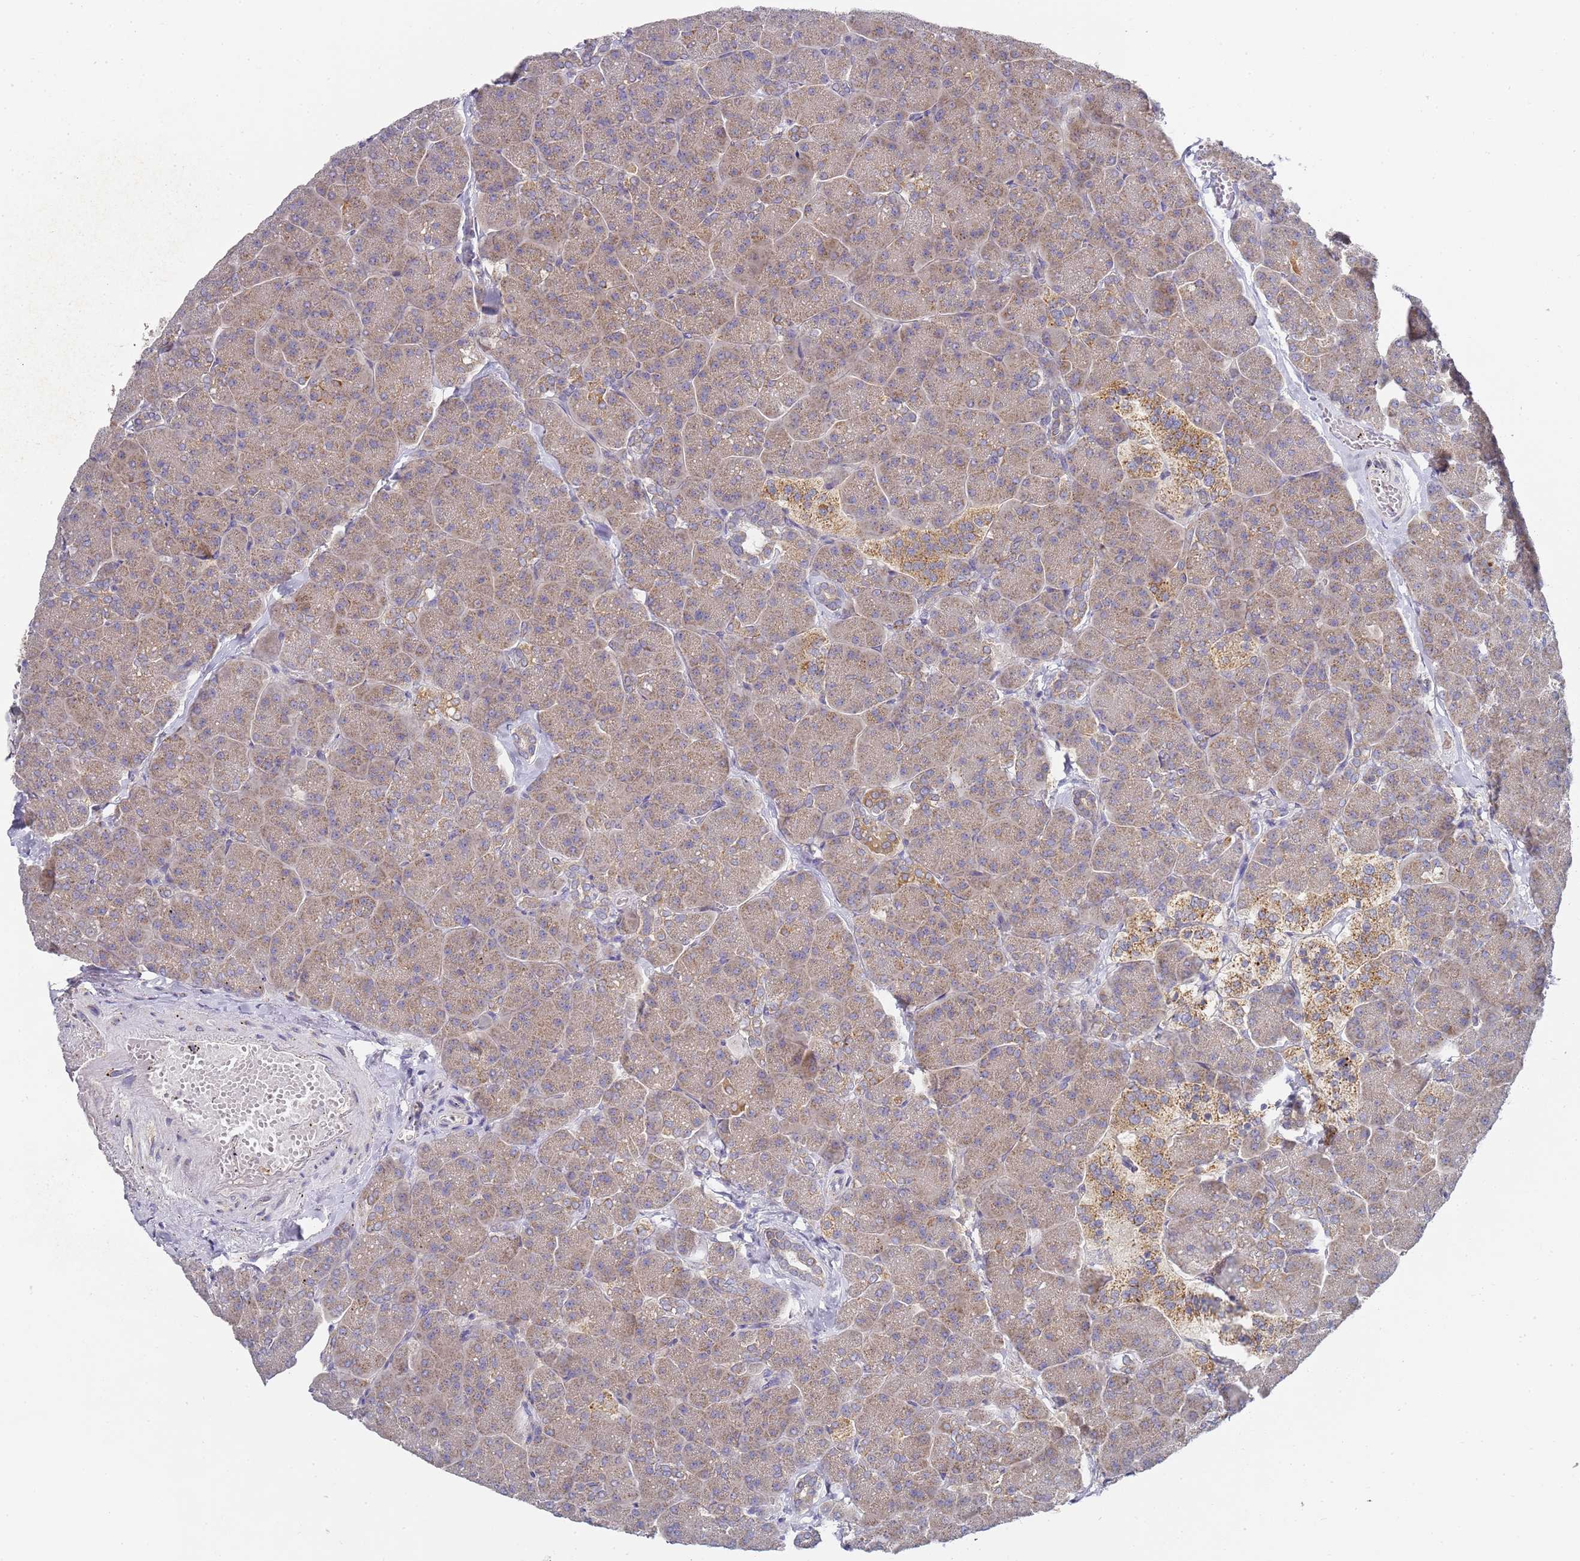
{"staining": {"intensity": "weak", "quantity": ">75%", "location": "cytoplasmic/membranous"}, "tissue": "pancreas", "cell_type": "Exocrine glandular cells", "image_type": "normal", "snomed": [{"axis": "morphology", "description": "Normal tissue, NOS"}, {"axis": "topography", "description": "Pancreas"}, {"axis": "topography", "description": "Peripheral nerve tissue"}], "caption": "Immunohistochemistry (IHC) staining of normal pancreas, which shows low levels of weak cytoplasmic/membranous expression in about >75% of exocrine glandular cells indicating weak cytoplasmic/membranous protein expression. The staining was performed using DAB (3,3'-diaminobenzidine) (brown) for protein detection and nuclei were counterstained in hematoxylin (blue).", "gene": "NPEPPS", "patient": {"sex": "male", "age": 54}}